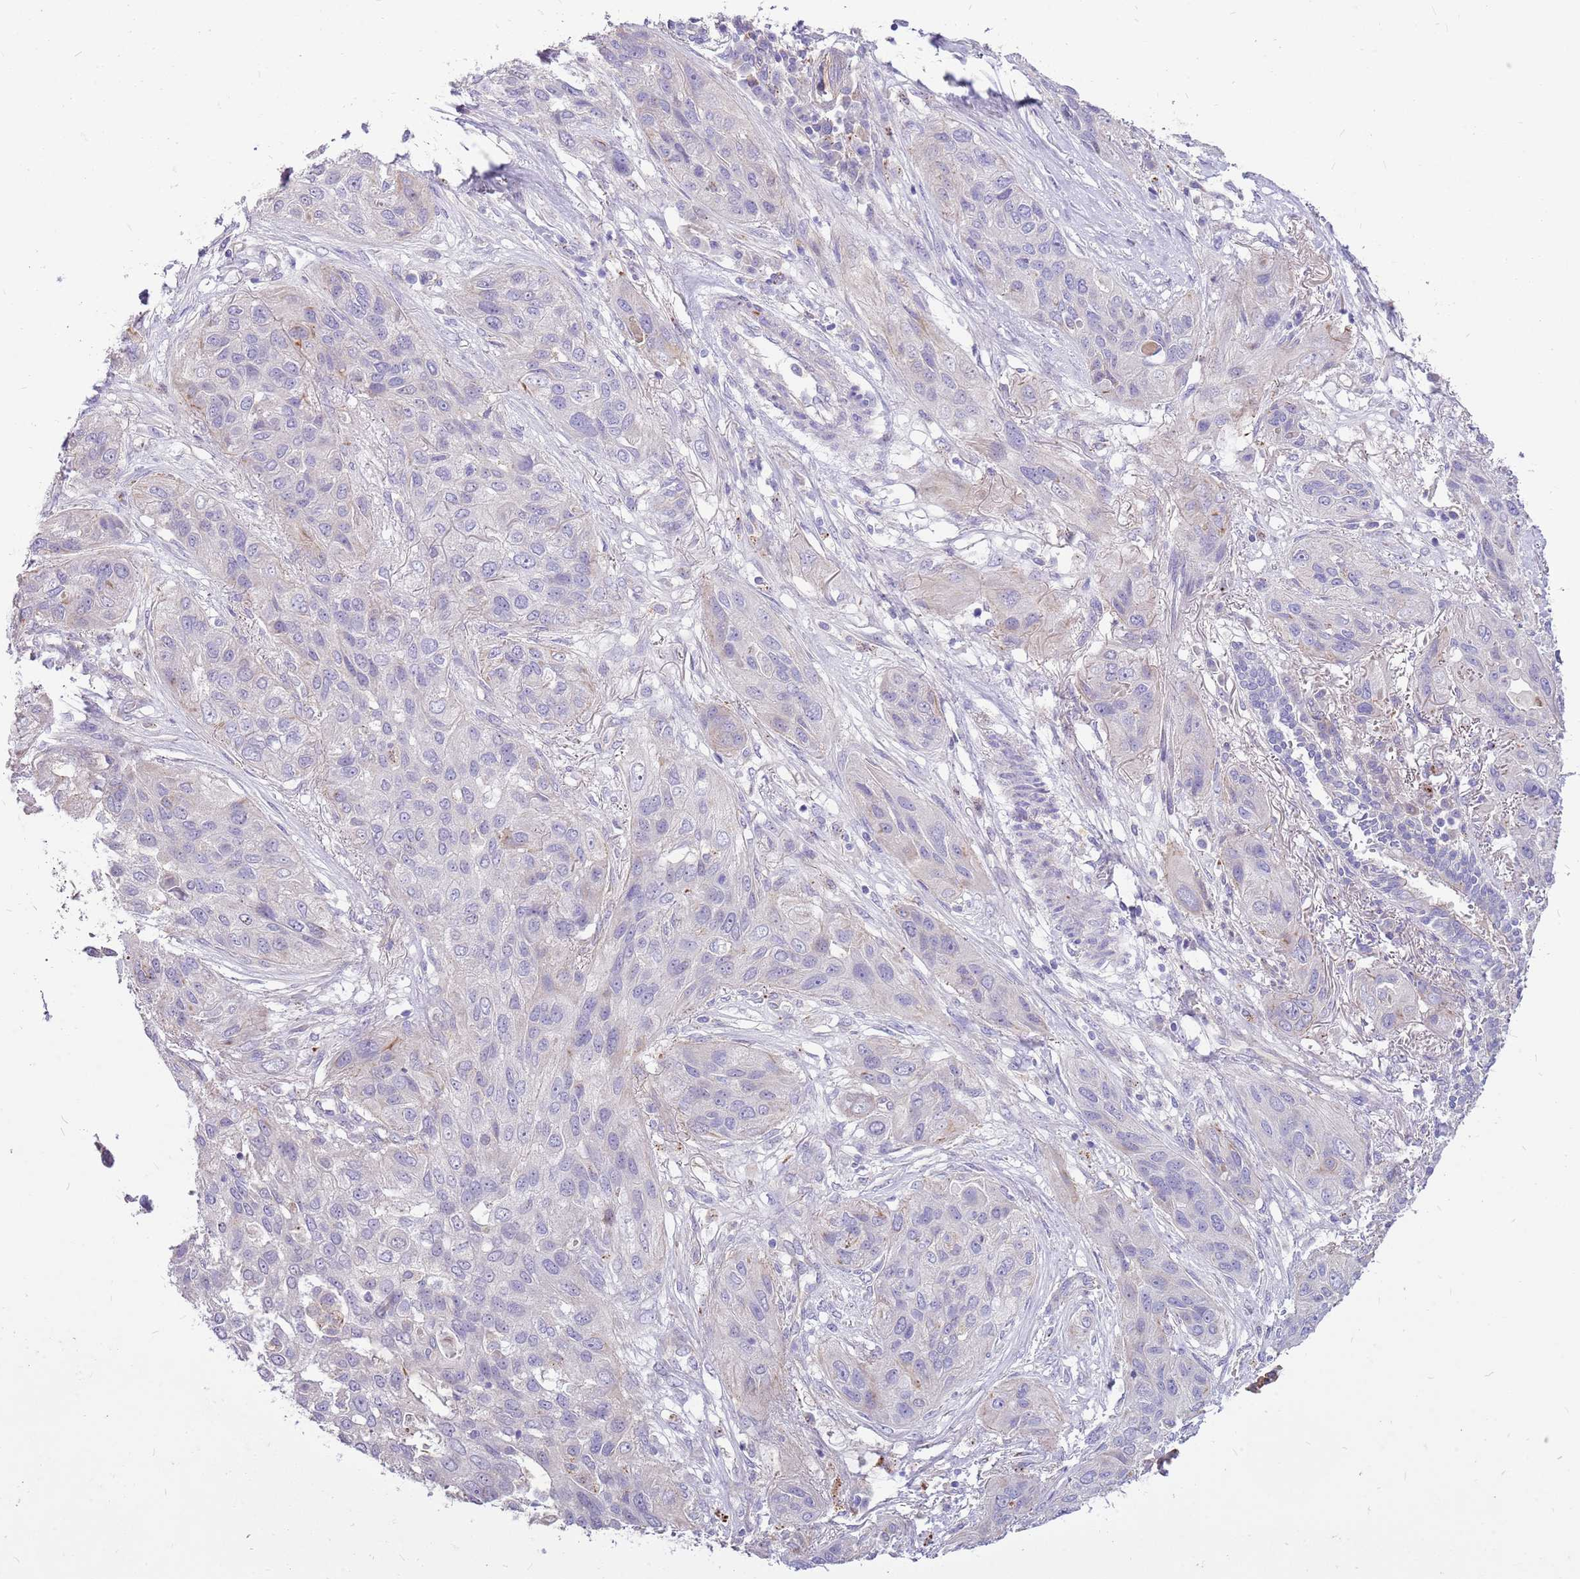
{"staining": {"intensity": "negative", "quantity": "none", "location": "none"}, "tissue": "lung cancer", "cell_type": "Tumor cells", "image_type": "cancer", "snomed": [{"axis": "morphology", "description": "Squamous cell carcinoma, NOS"}, {"axis": "topography", "description": "Lung"}], "caption": "Protein analysis of squamous cell carcinoma (lung) shows no significant staining in tumor cells.", "gene": "NTN4", "patient": {"sex": "female", "age": 70}}